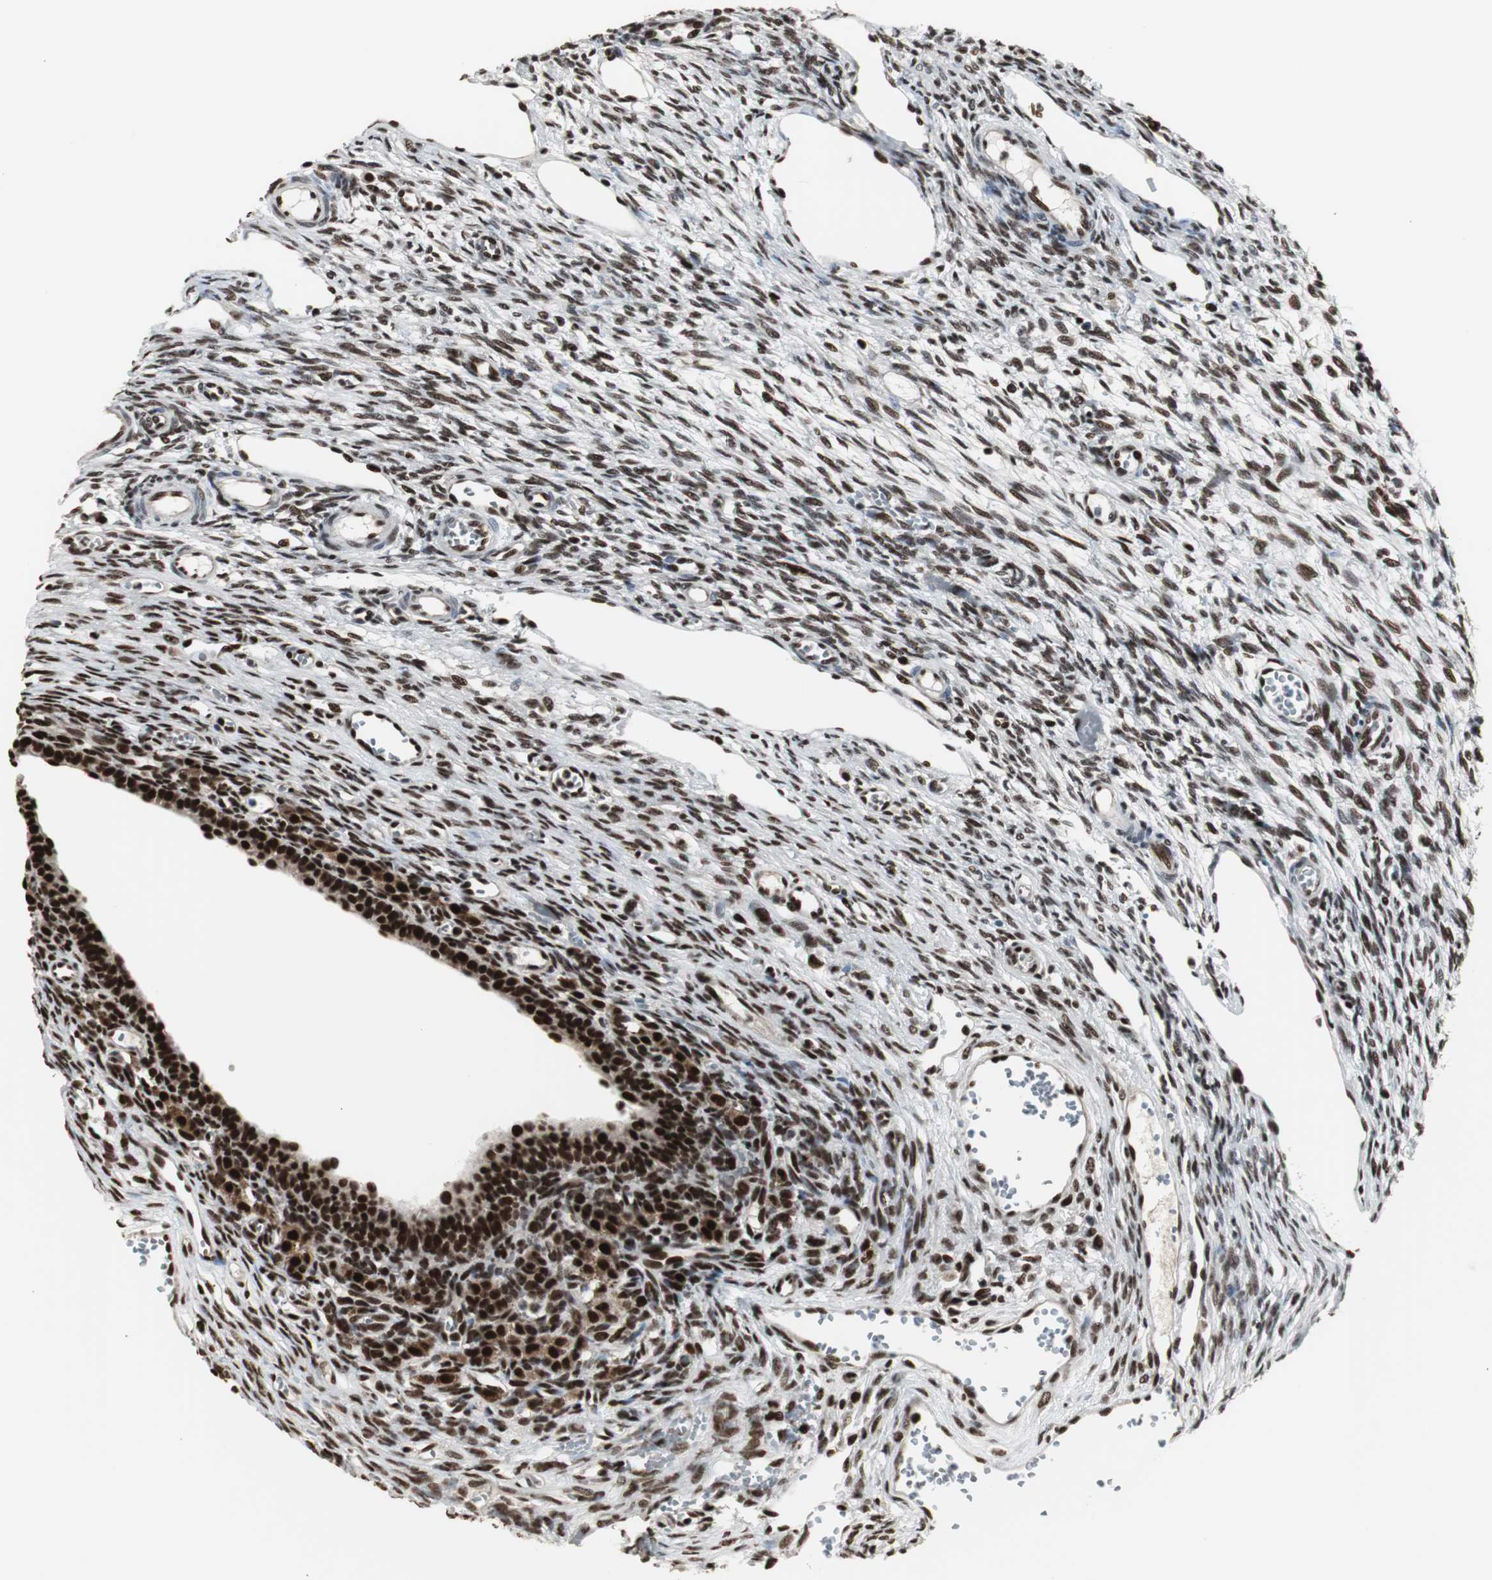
{"staining": {"intensity": "strong", "quantity": ">75%", "location": "nuclear"}, "tissue": "ovary", "cell_type": "Ovarian stroma cells", "image_type": "normal", "snomed": [{"axis": "morphology", "description": "Normal tissue, NOS"}, {"axis": "topography", "description": "Ovary"}], "caption": "Immunohistochemistry (IHC) micrograph of benign ovary: ovary stained using immunohistochemistry (IHC) exhibits high levels of strong protein expression localized specifically in the nuclear of ovarian stroma cells, appearing as a nuclear brown color.", "gene": "PARN", "patient": {"sex": "female", "age": 33}}